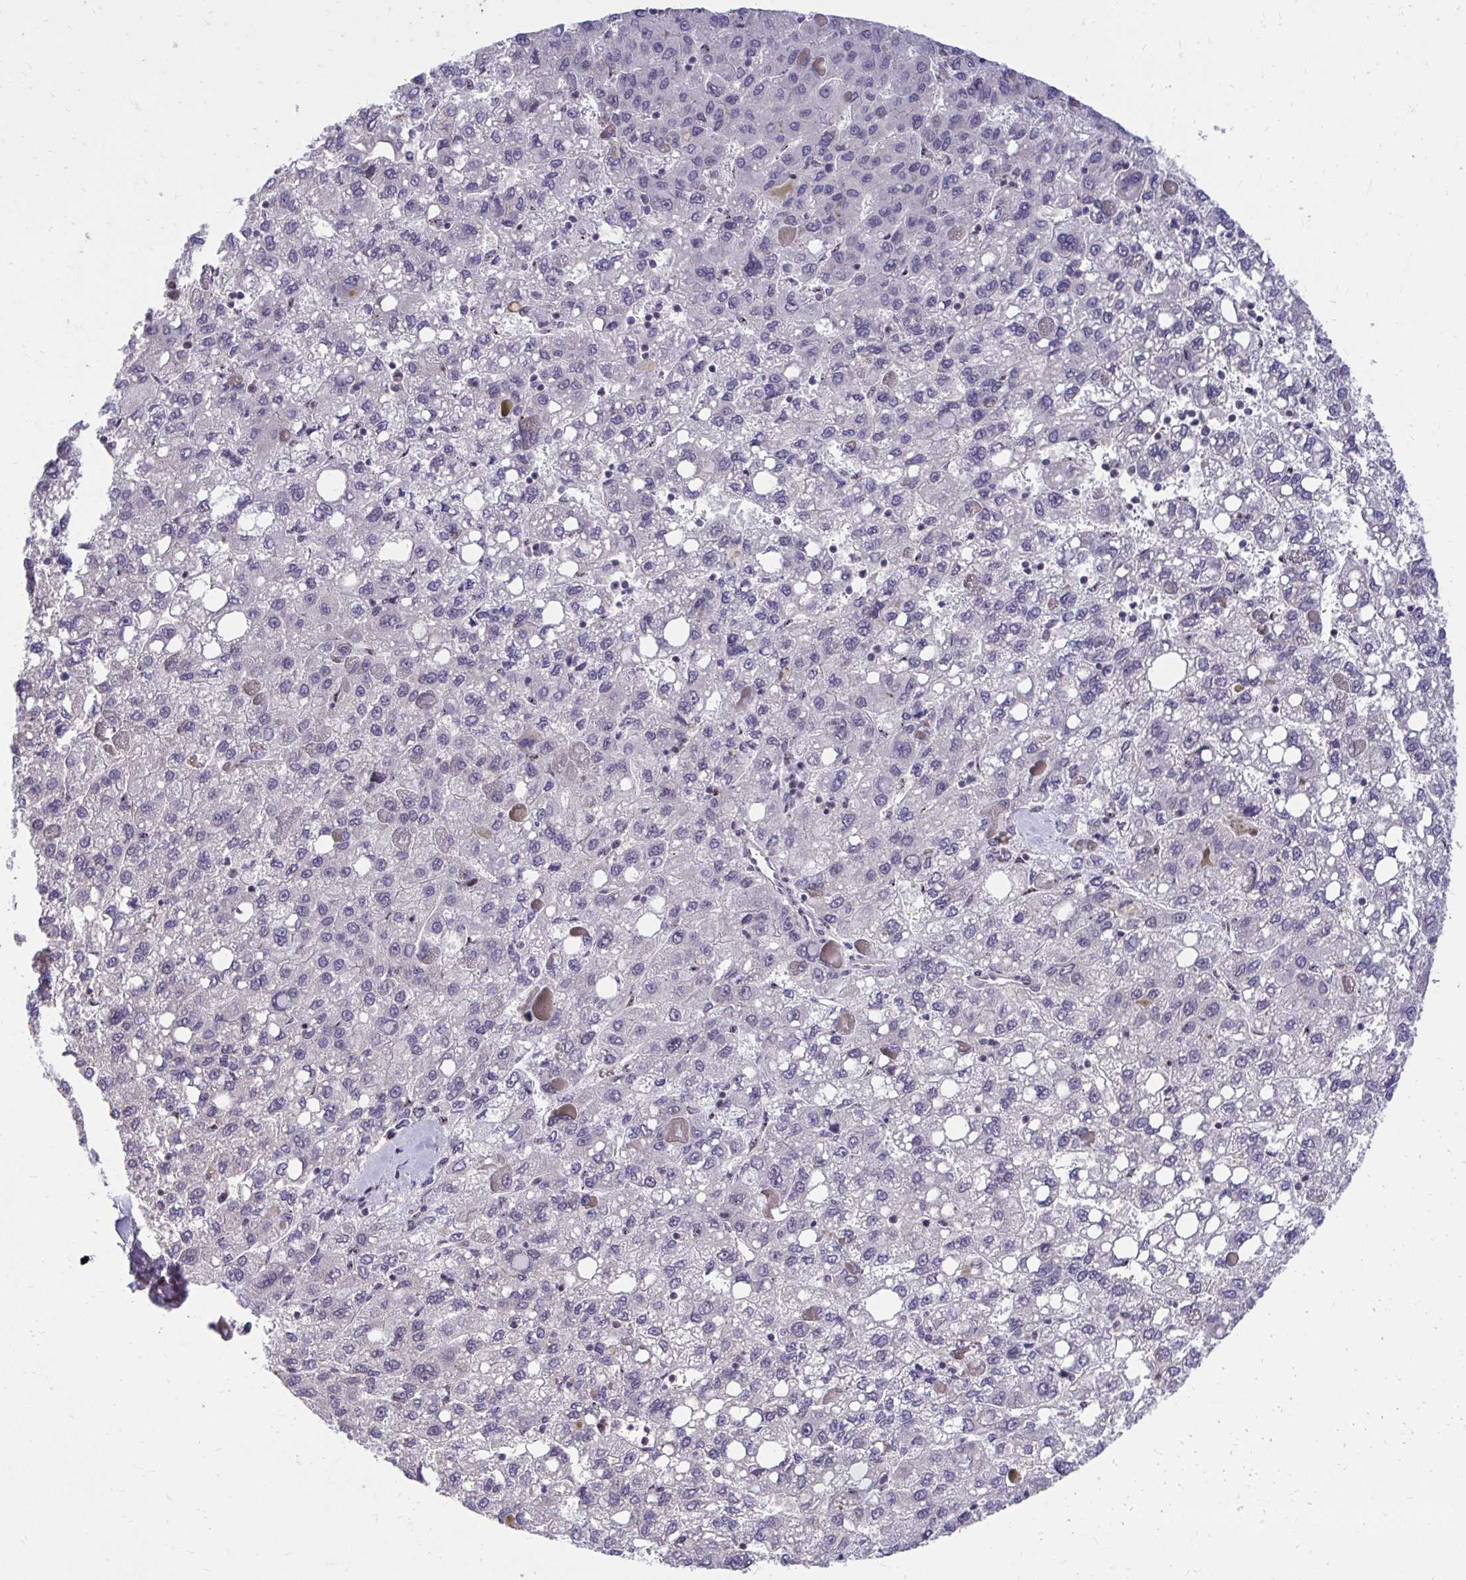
{"staining": {"intensity": "negative", "quantity": "none", "location": "none"}, "tissue": "liver cancer", "cell_type": "Tumor cells", "image_type": "cancer", "snomed": [{"axis": "morphology", "description": "Carcinoma, Hepatocellular, NOS"}, {"axis": "topography", "description": "Liver"}], "caption": "This is a image of IHC staining of liver cancer (hepatocellular carcinoma), which shows no positivity in tumor cells.", "gene": "HOXA4", "patient": {"sex": "female", "age": 82}}